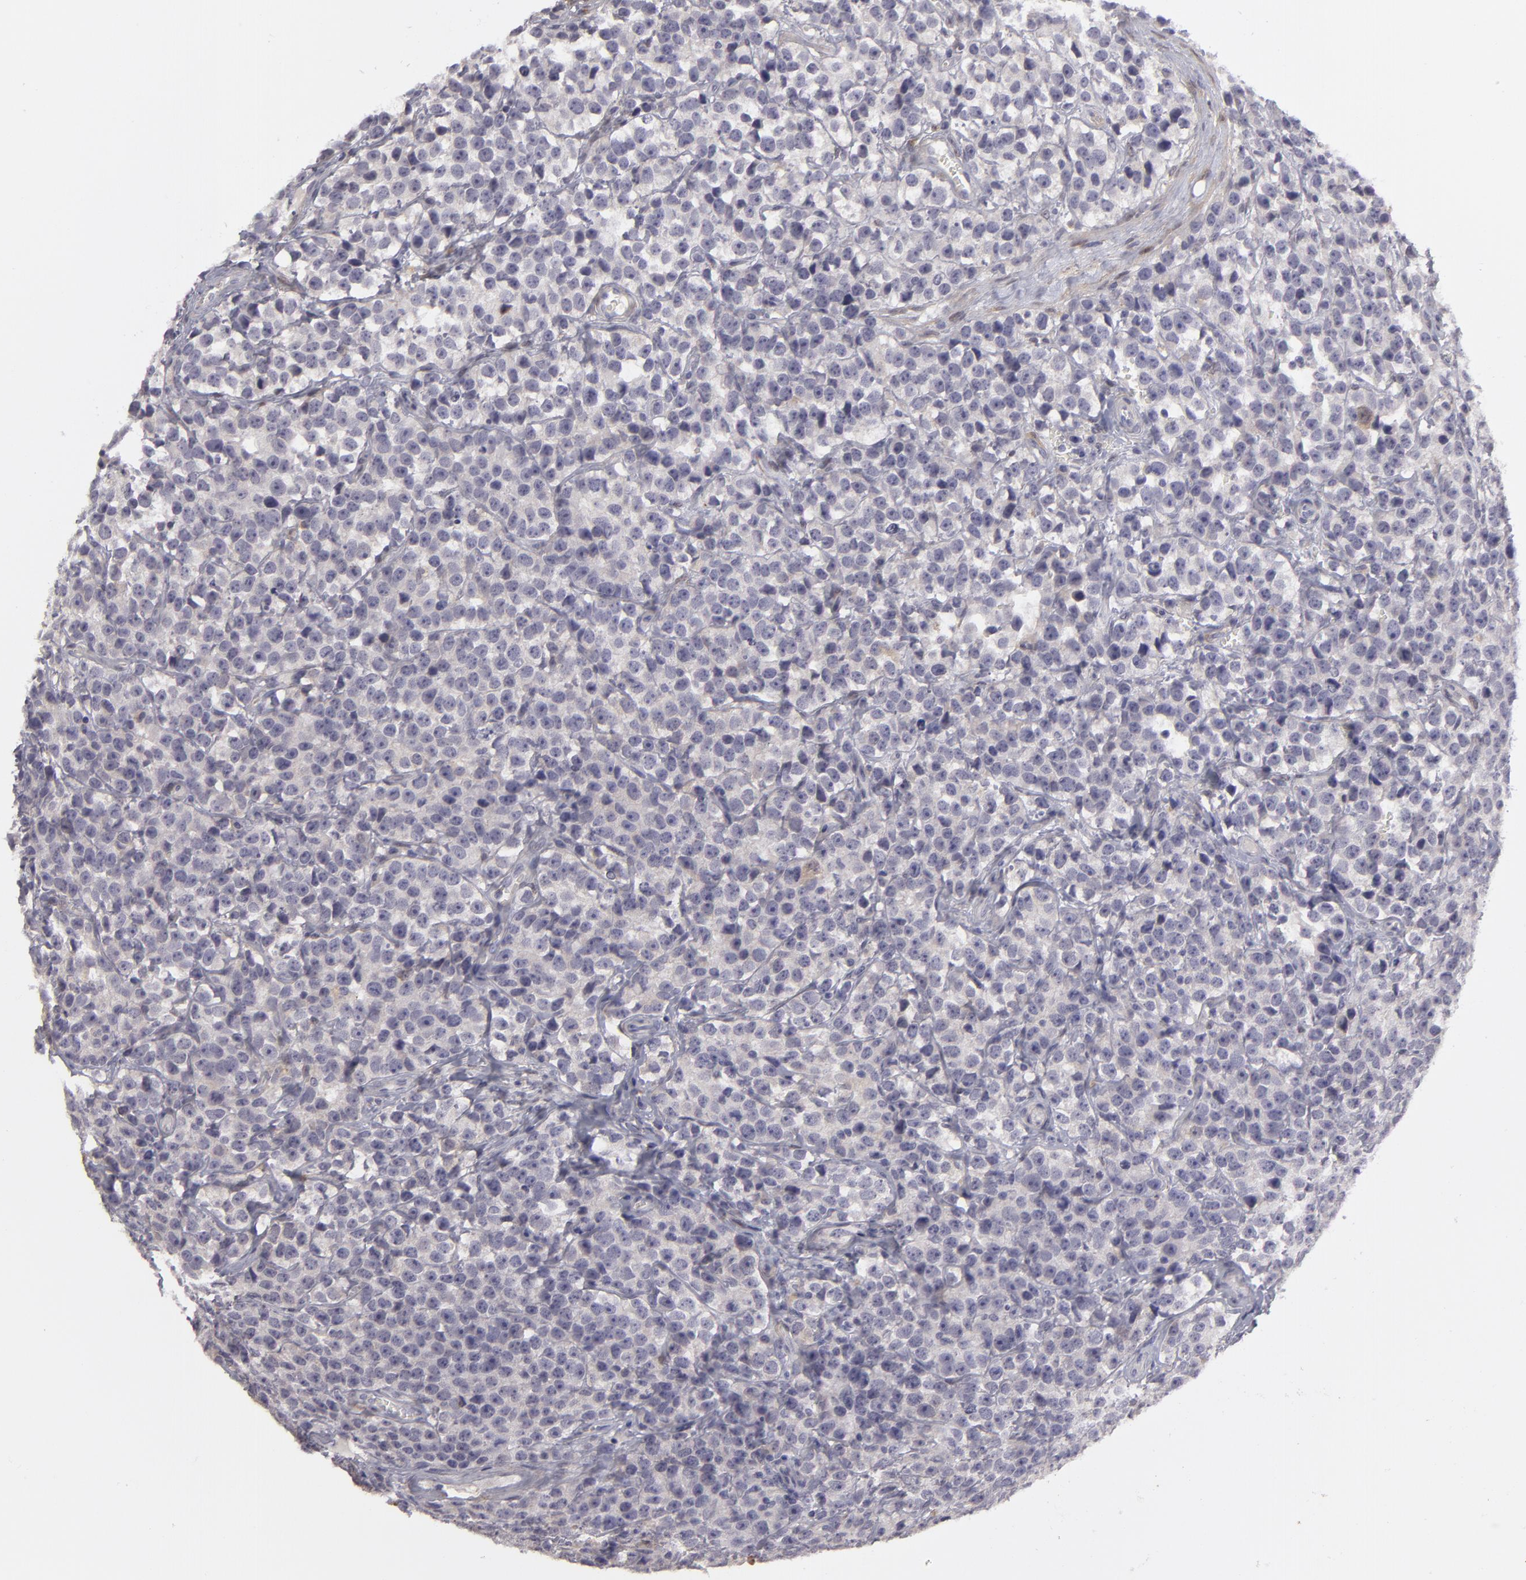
{"staining": {"intensity": "negative", "quantity": "none", "location": "none"}, "tissue": "testis cancer", "cell_type": "Tumor cells", "image_type": "cancer", "snomed": [{"axis": "morphology", "description": "Seminoma, NOS"}, {"axis": "topography", "description": "Testis"}], "caption": "The immunohistochemistry (IHC) photomicrograph has no significant expression in tumor cells of testis cancer tissue. (DAB immunohistochemistry with hematoxylin counter stain).", "gene": "EFS", "patient": {"sex": "male", "age": 25}}